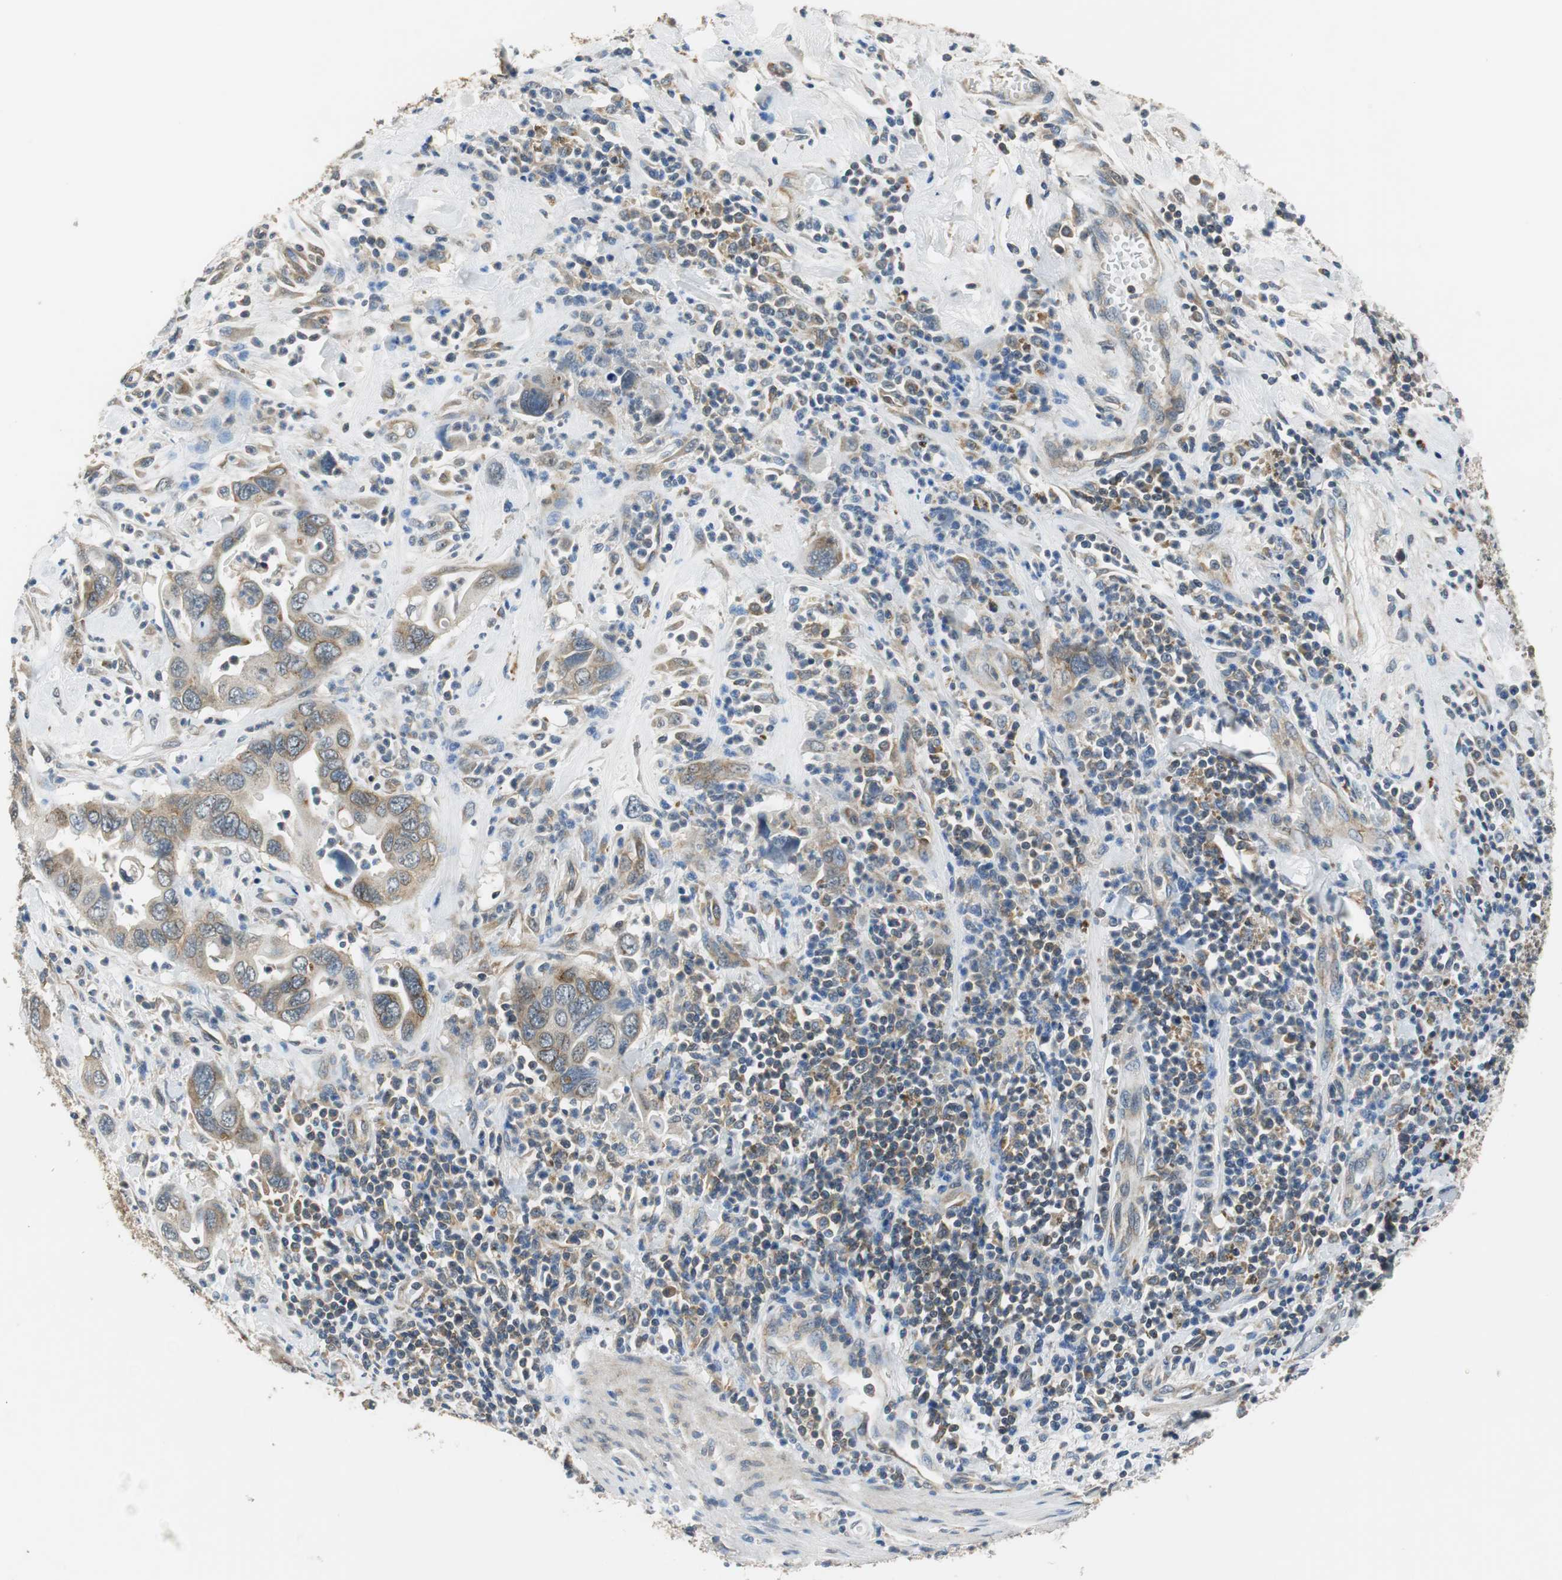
{"staining": {"intensity": "moderate", "quantity": ">75%", "location": "cytoplasmic/membranous"}, "tissue": "pancreatic cancer", "cell_type": "Tumor cells", "image_type": "cancer", "snomed": [{"axis": "morphology", "description": "Adenocarcinoma, NOS"}, {"axis": "topography", "description": "Pancreas"}], "caption": "Protein expression analysis of human pancreatic cancer reveals moderate cytoplasmic/membranous expression in about >75% of tumor cells.", "gene": "CNOT3", "patient": {"sex": "female", "age": 71}}